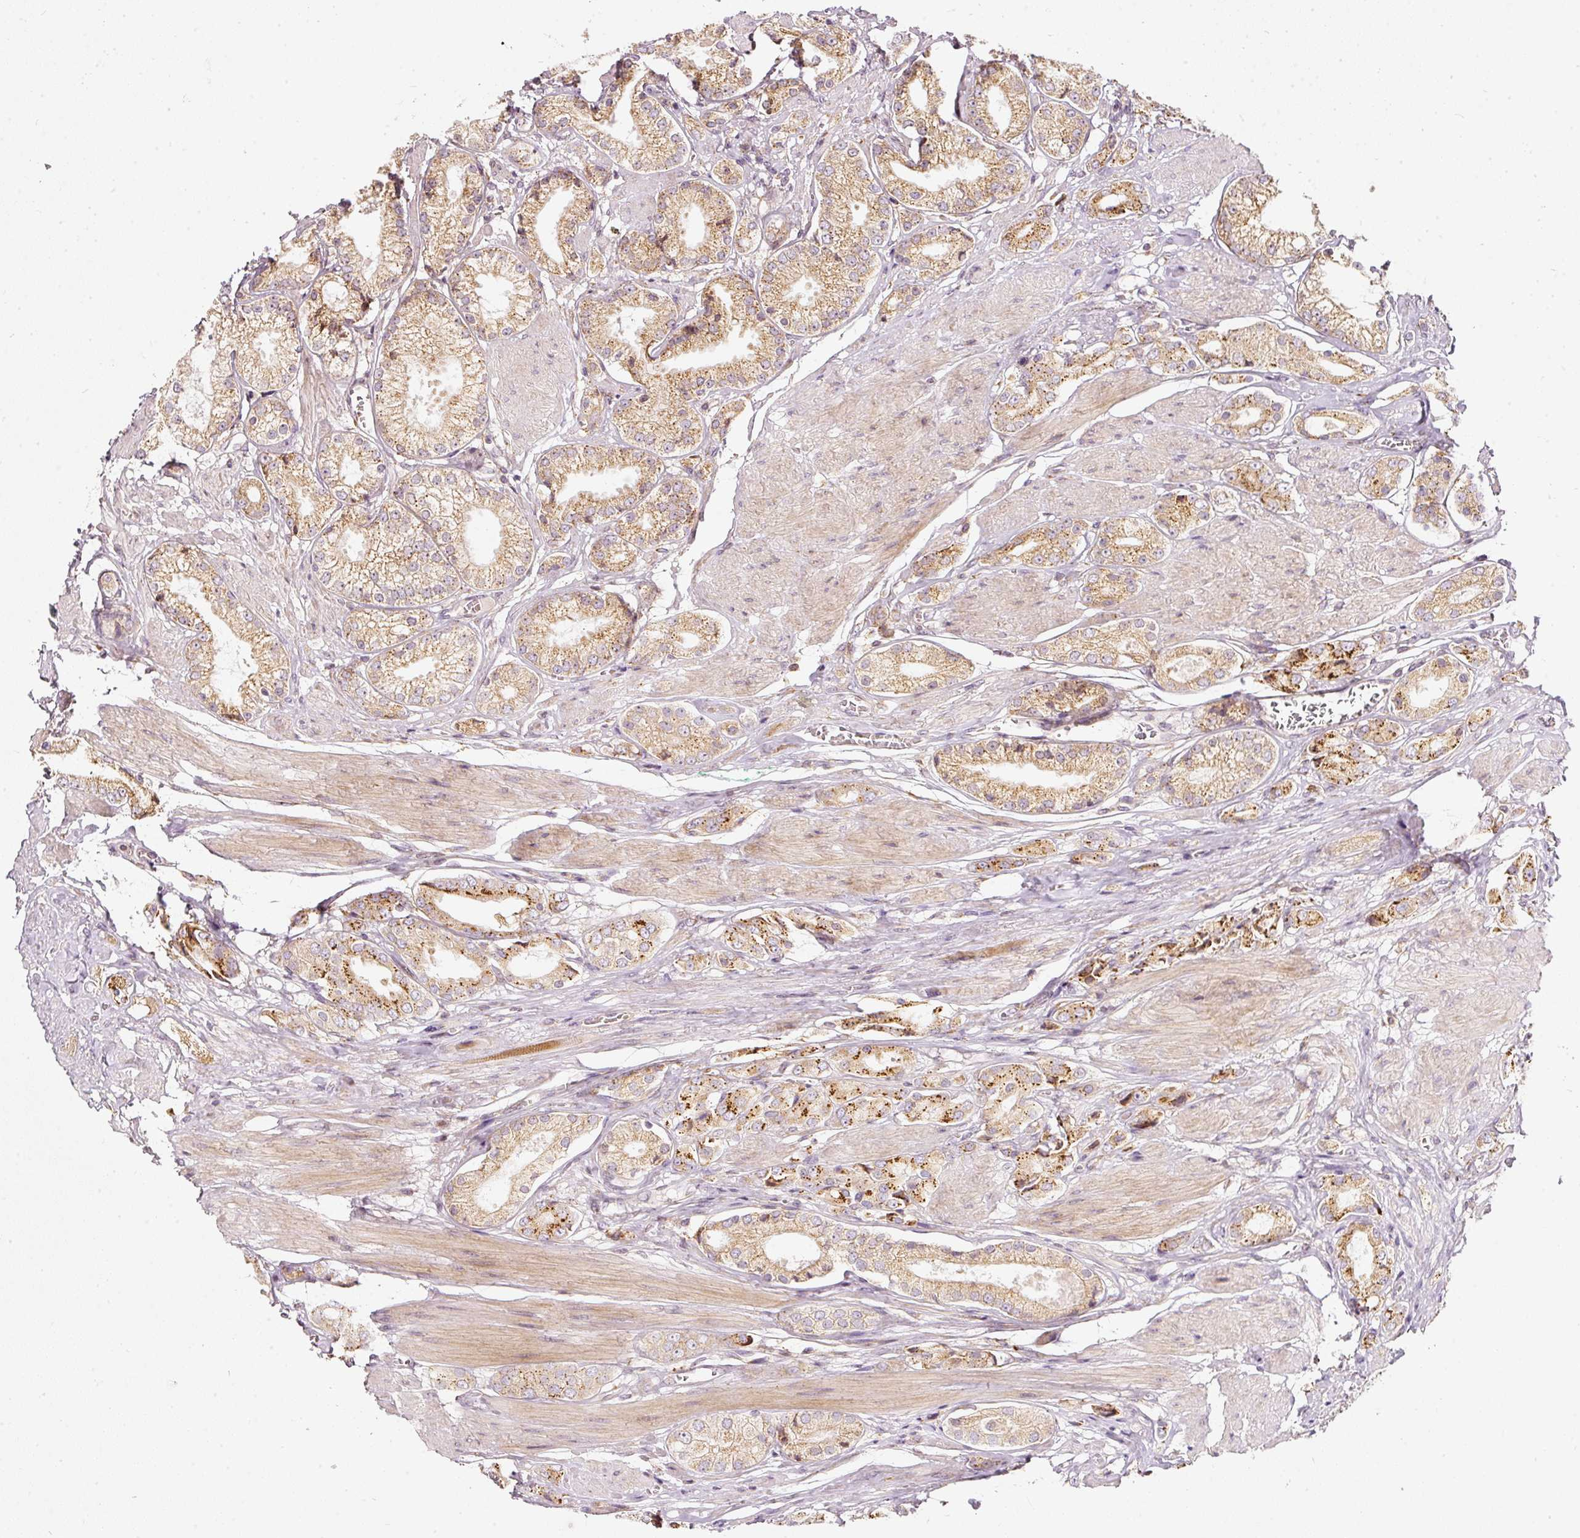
{"staining": {"intensity": "moderate", "quantity": ">75%", "location": "cytoplasmic/membranous"}, "tissue": "prostate cancer", "cell_type": "Tumor cells", "image_type": "cancer", "snomed": [{"axis": "morphology", "description": "Adenocarcinoma, High grade"}, {"axis": "topography", "description": "Prostate and seminal vesicle, NOS"}], "caption": "Prostate cancer (adenocarcinoma (high-grade)) was stained to show a protein in brown. There is medium levels of moderate cytoplasmic/membranous expression in about >75% of tumor cells.", "gene": "SNAPC5", "patient": {"sex": "male", "age": 64}}